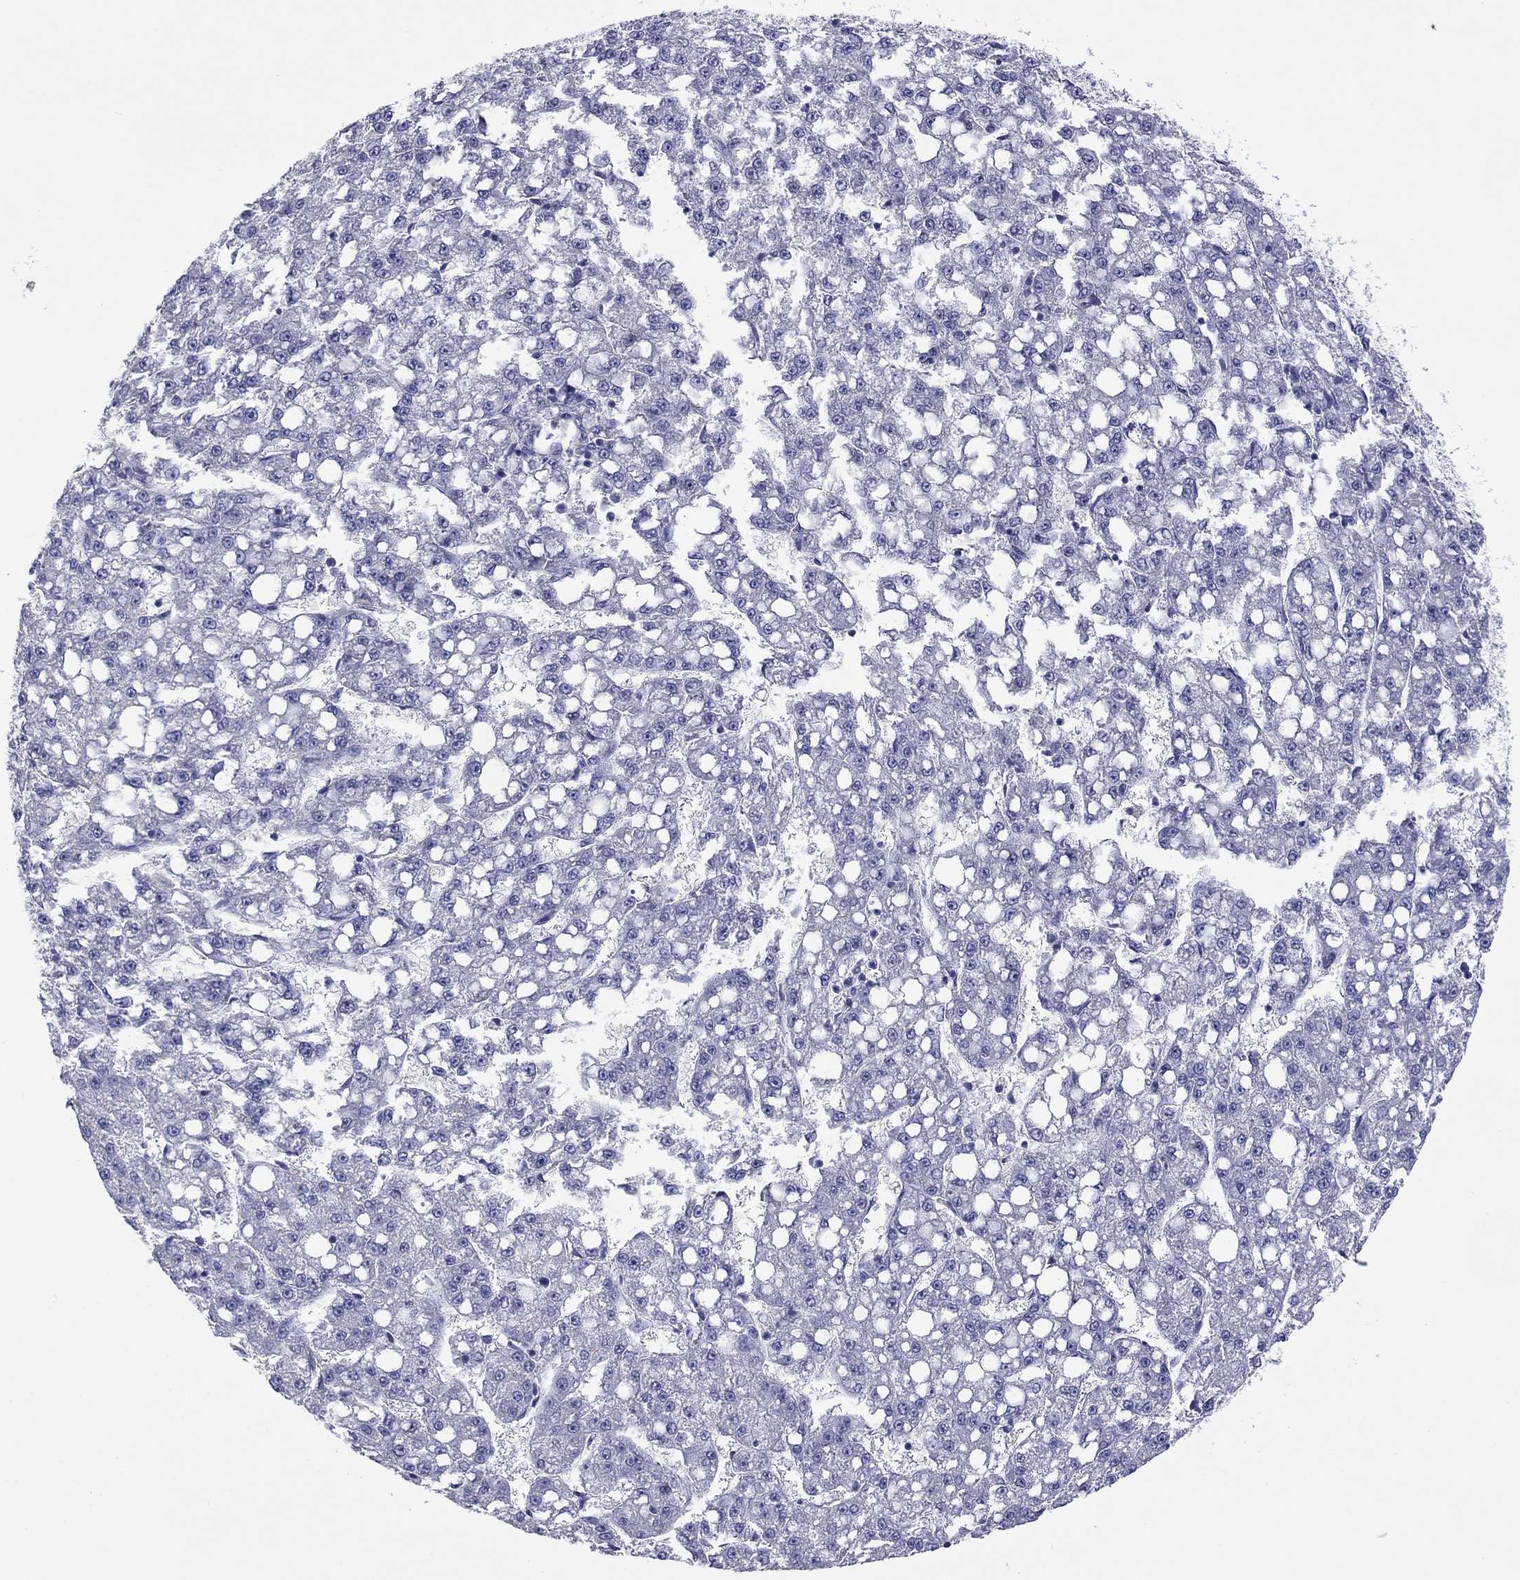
{"staining": {"intensity": "negative", "quantity": "none", "location": "none"}, "tissue": "liver cancer", "cell_type": "Tumor cells", "image_type": "cancer", "snomed": [{"axis": "morphology", "description": "Carcinoma, Hepatocellular, NOS"}, {"axis": "topography", "description": "Liver"}], "caption": "DAB (3,3'-diaminobenzidine) immunohistochemical staining of liver cancer (hepatocellular carcinoma) displays no significant staining in tumor cells.", "gene": "MGST3", "patient": {"sex": "female", "age": 65}}